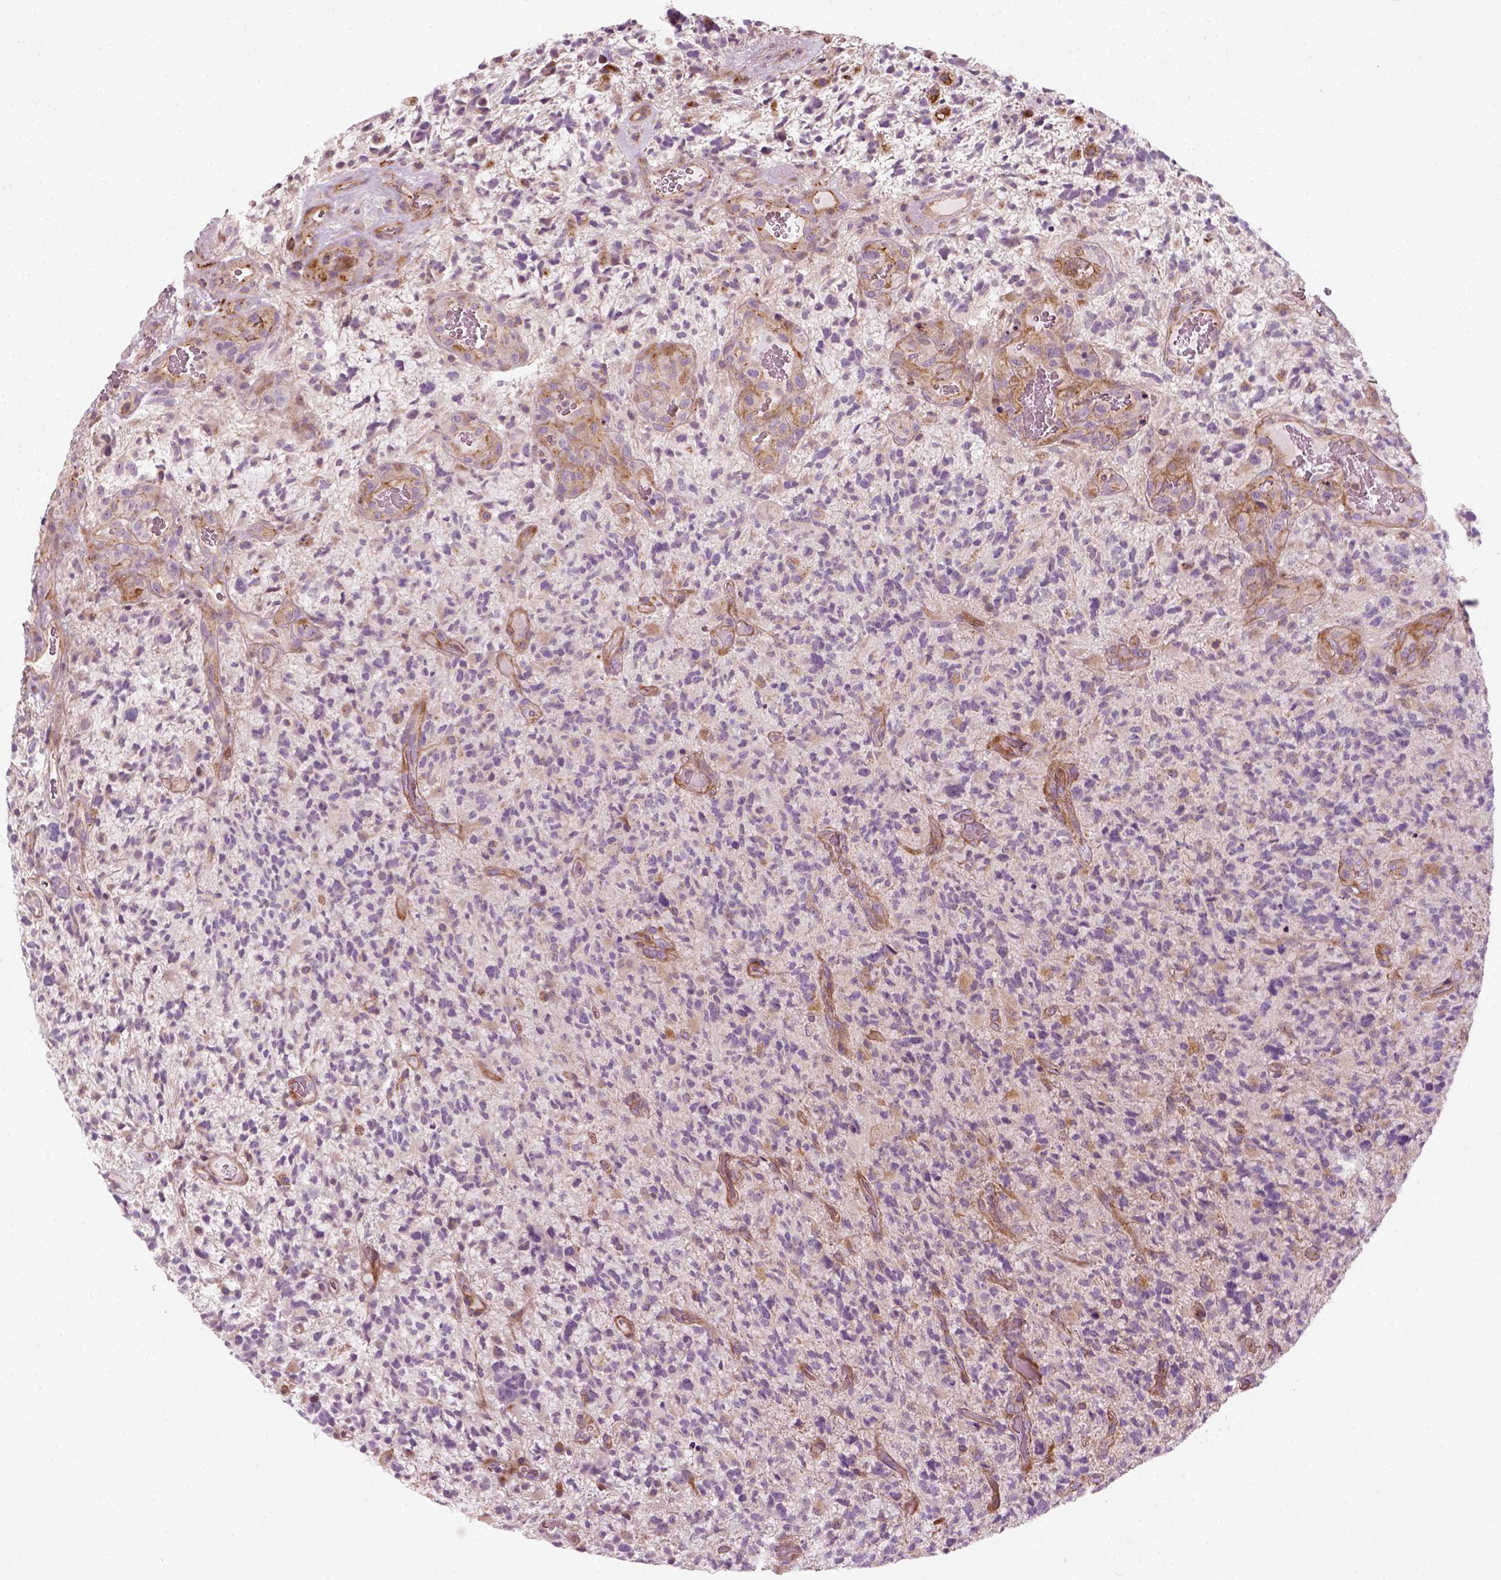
{"staining": {"intensity": "negative", "quantity": "none", "location": "none"}, "tissue": "glioma", "cell_type": "Tumor cells", "image_type": "cancer", "snomed": [{"axis": "morphology", "description": "Glioma, malignant, High grade"}, {"axis": "topography", "description": "Brain"}], "caption": "Immunohistochemistry histopathology image of neoplastic tissue: human glioma stained with DAB exhibits no significant protein staining in tumor cells.", "gene": "DNASE1L1", "patient": {"sex": "female", "age": 71}}